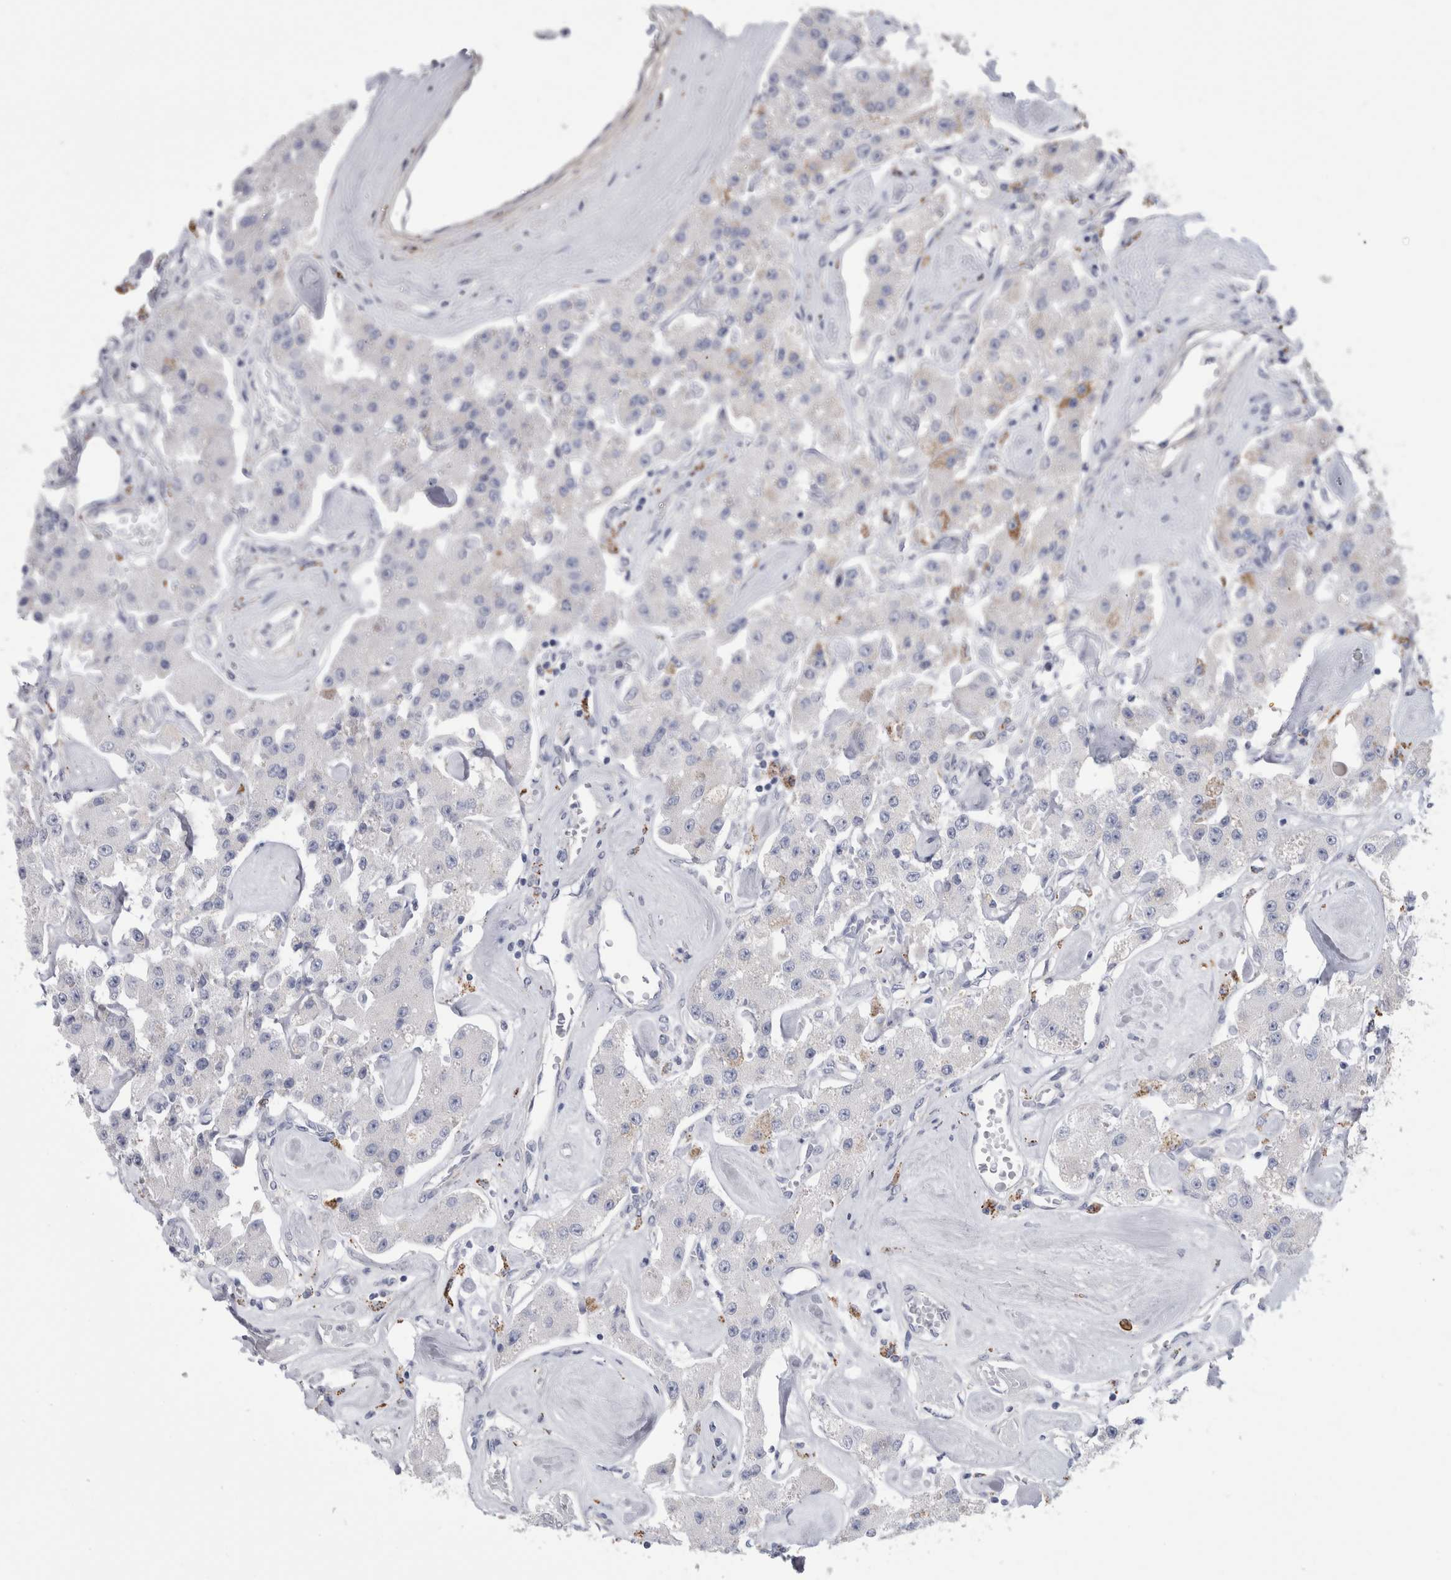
{"staining": {"intensity": "weak", "quantity": "<25%", "location": "cytoplasmic/membranous"}, "tissue": "carcinoid", "cell_type": "Tumor cells", "image_type": "cancer", "snomed": [{"axis": "morphology", "description": "Carcinoid, malignant, NOS"}, {"axis": "topography", "description": "Pancreas"}], "caption": "Carcinoid stained for a protein using IHC demonstrates no expression tumor cells.", "gene": "GATM", "patient": {"sex": "male", "age": 41}}